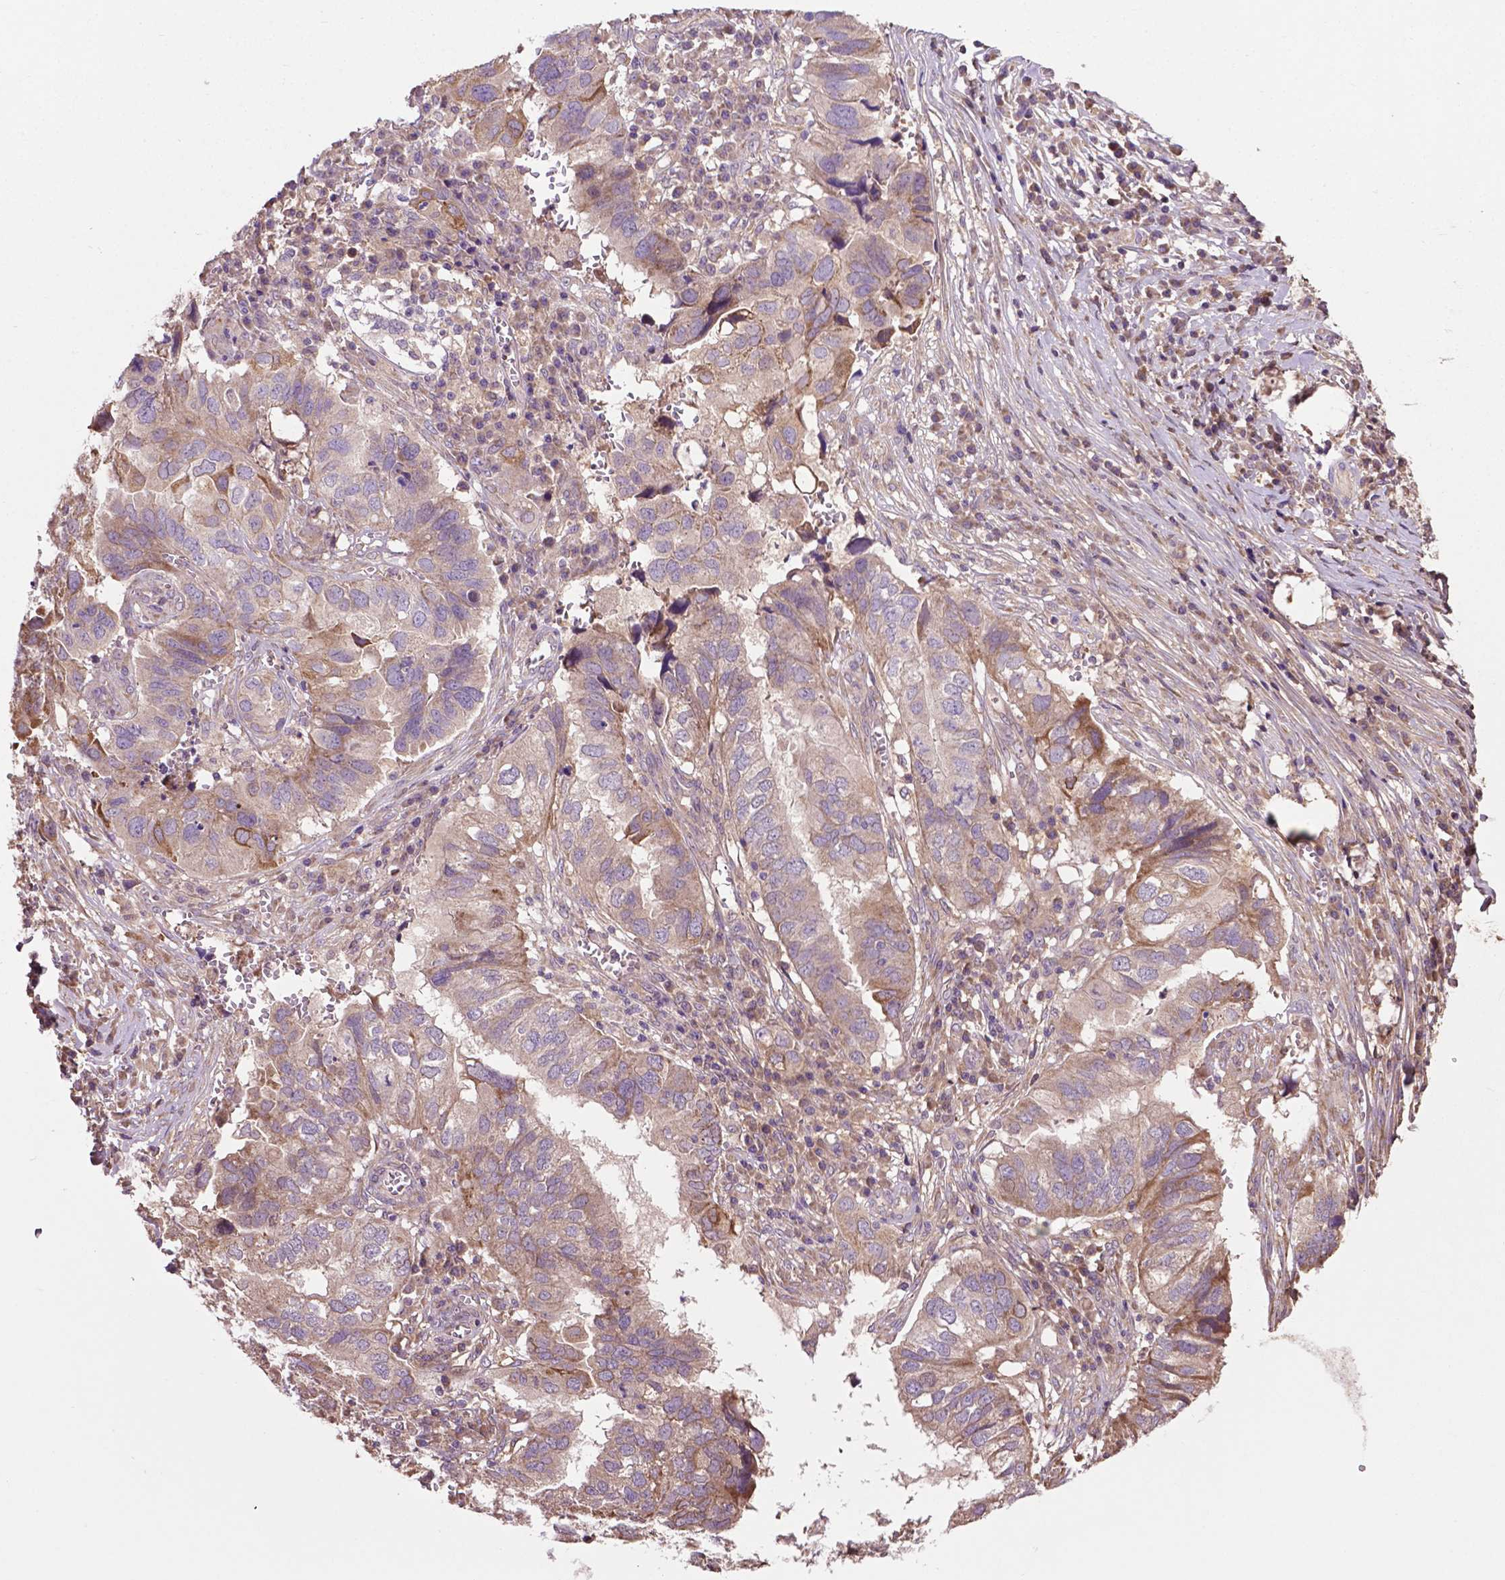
{"staining": {"intensity": "weak", "quantity": ">75%", "location": "cytoplasmic/membranous"}, "tissue": "ovarian cancer", "cell_type": "Tumor cells", "image_type": "cancer", "snomed": [{"axis": "morphology", "description": "Cystadenocarcinoma, serous, NOS"}, {"axis": "topography", "description": "Ovary"}], "caption": "The micrograph displays staining of serous cystadenocarcinoma (ovarian), revealing weak cytoplasmic/membranous protein positivity (brown color) within tumor cells.", "gene": "GJA9", "patient": {"sex": "female", "age": 79}}